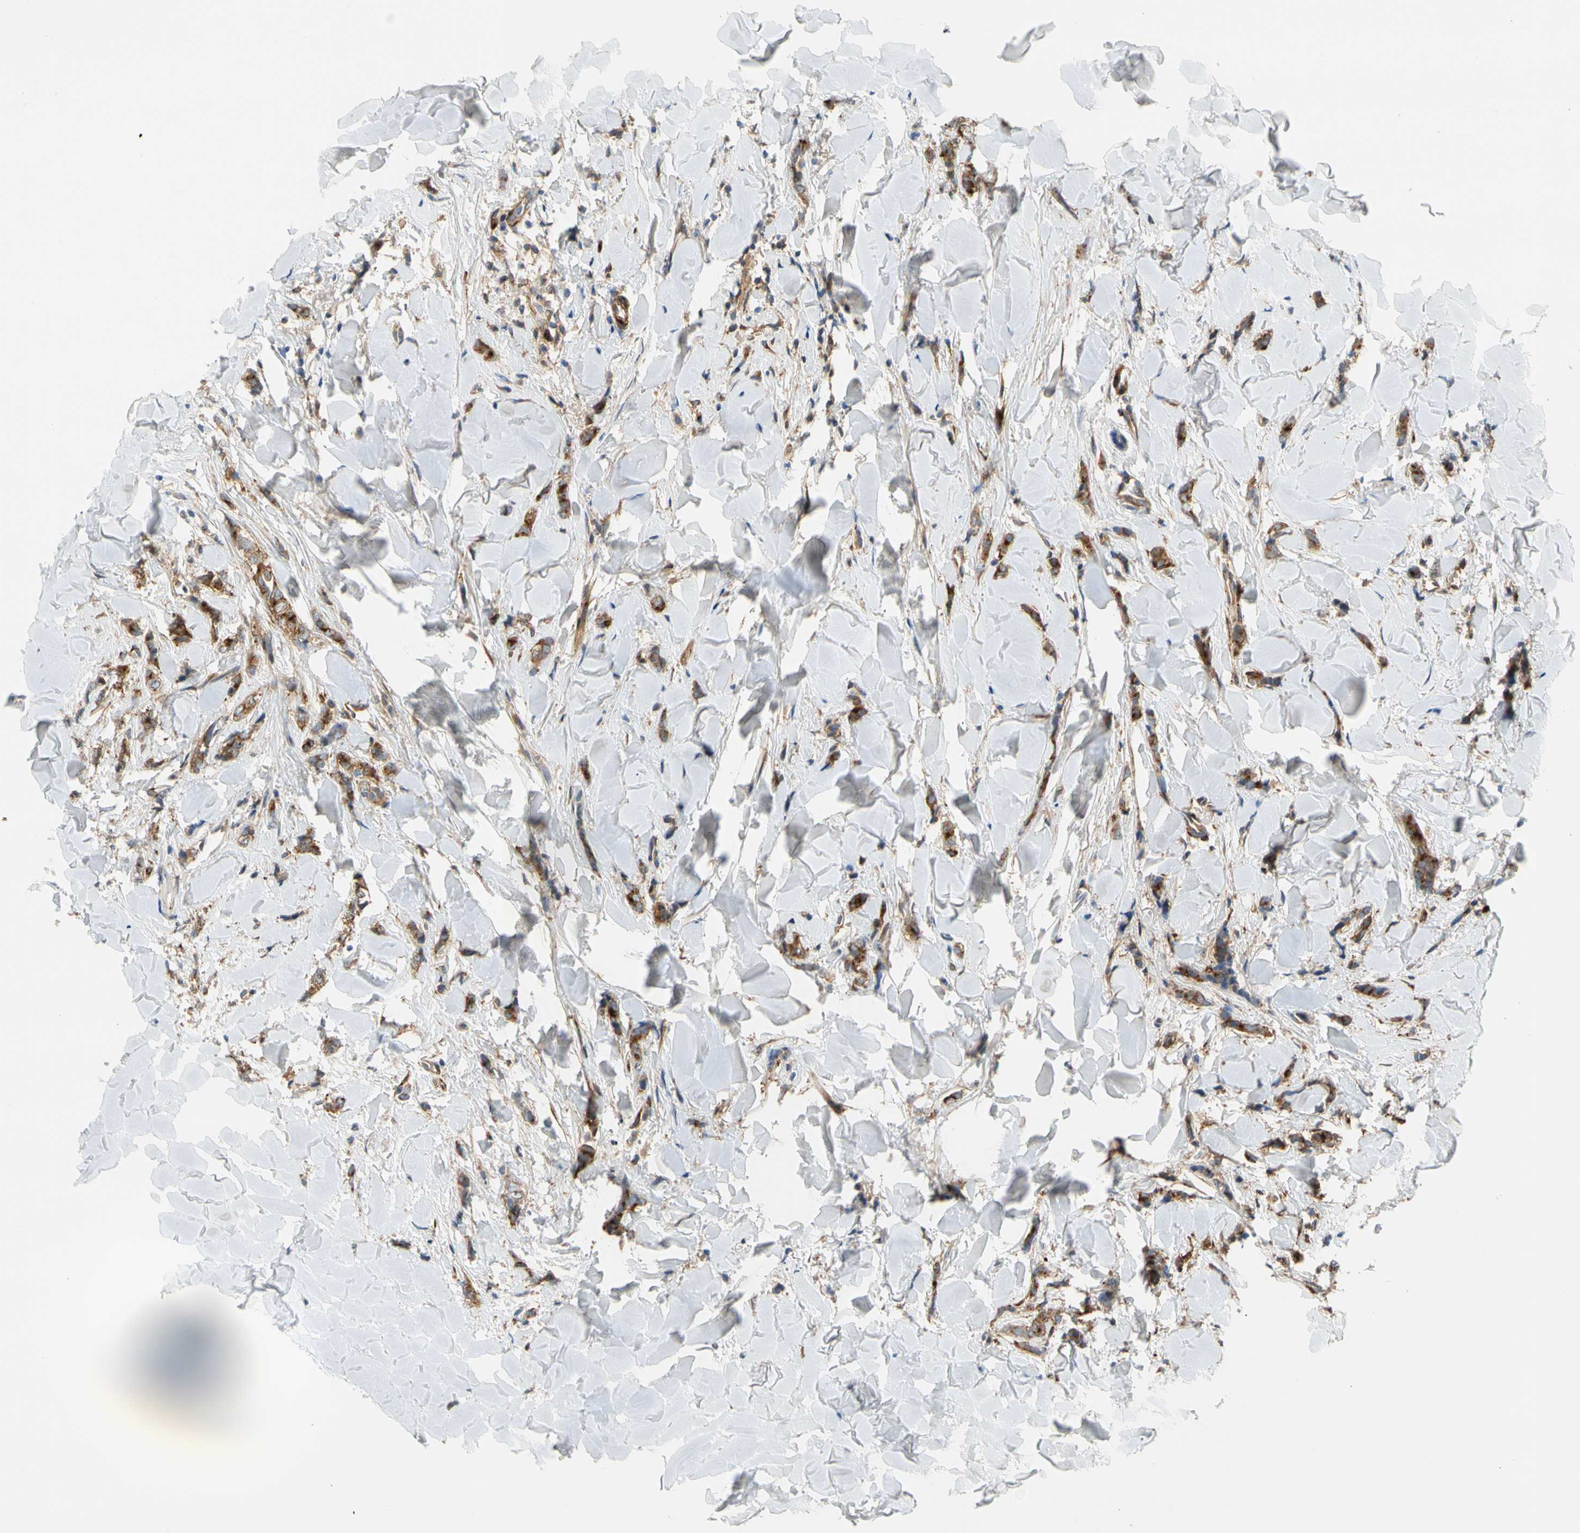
{"staining": {"intensity": "strong", "quantity": ">75%", "location": "cytoplasmic/membranous"}, "tissue": "breast cancer", "cell_type": "Tumor cells", "image_type": "cancer", "snomed": [{"axis": "morphology", "description": "Lobular carcinoma"}, {"axis": "topography", "description": "Skin"}, {"axis": "topography", "description": "Breast"}], "caption": "Protein expression analysis of human breast cancer (lobular carcinoma) reveals strong cytoplasmic/membranous expression in about >75% of tumor cells. (IHC, brightfield microscopy, high magnification).", "gene": "ENTREP3", "patient": {"sex": "female", "age": 46}}